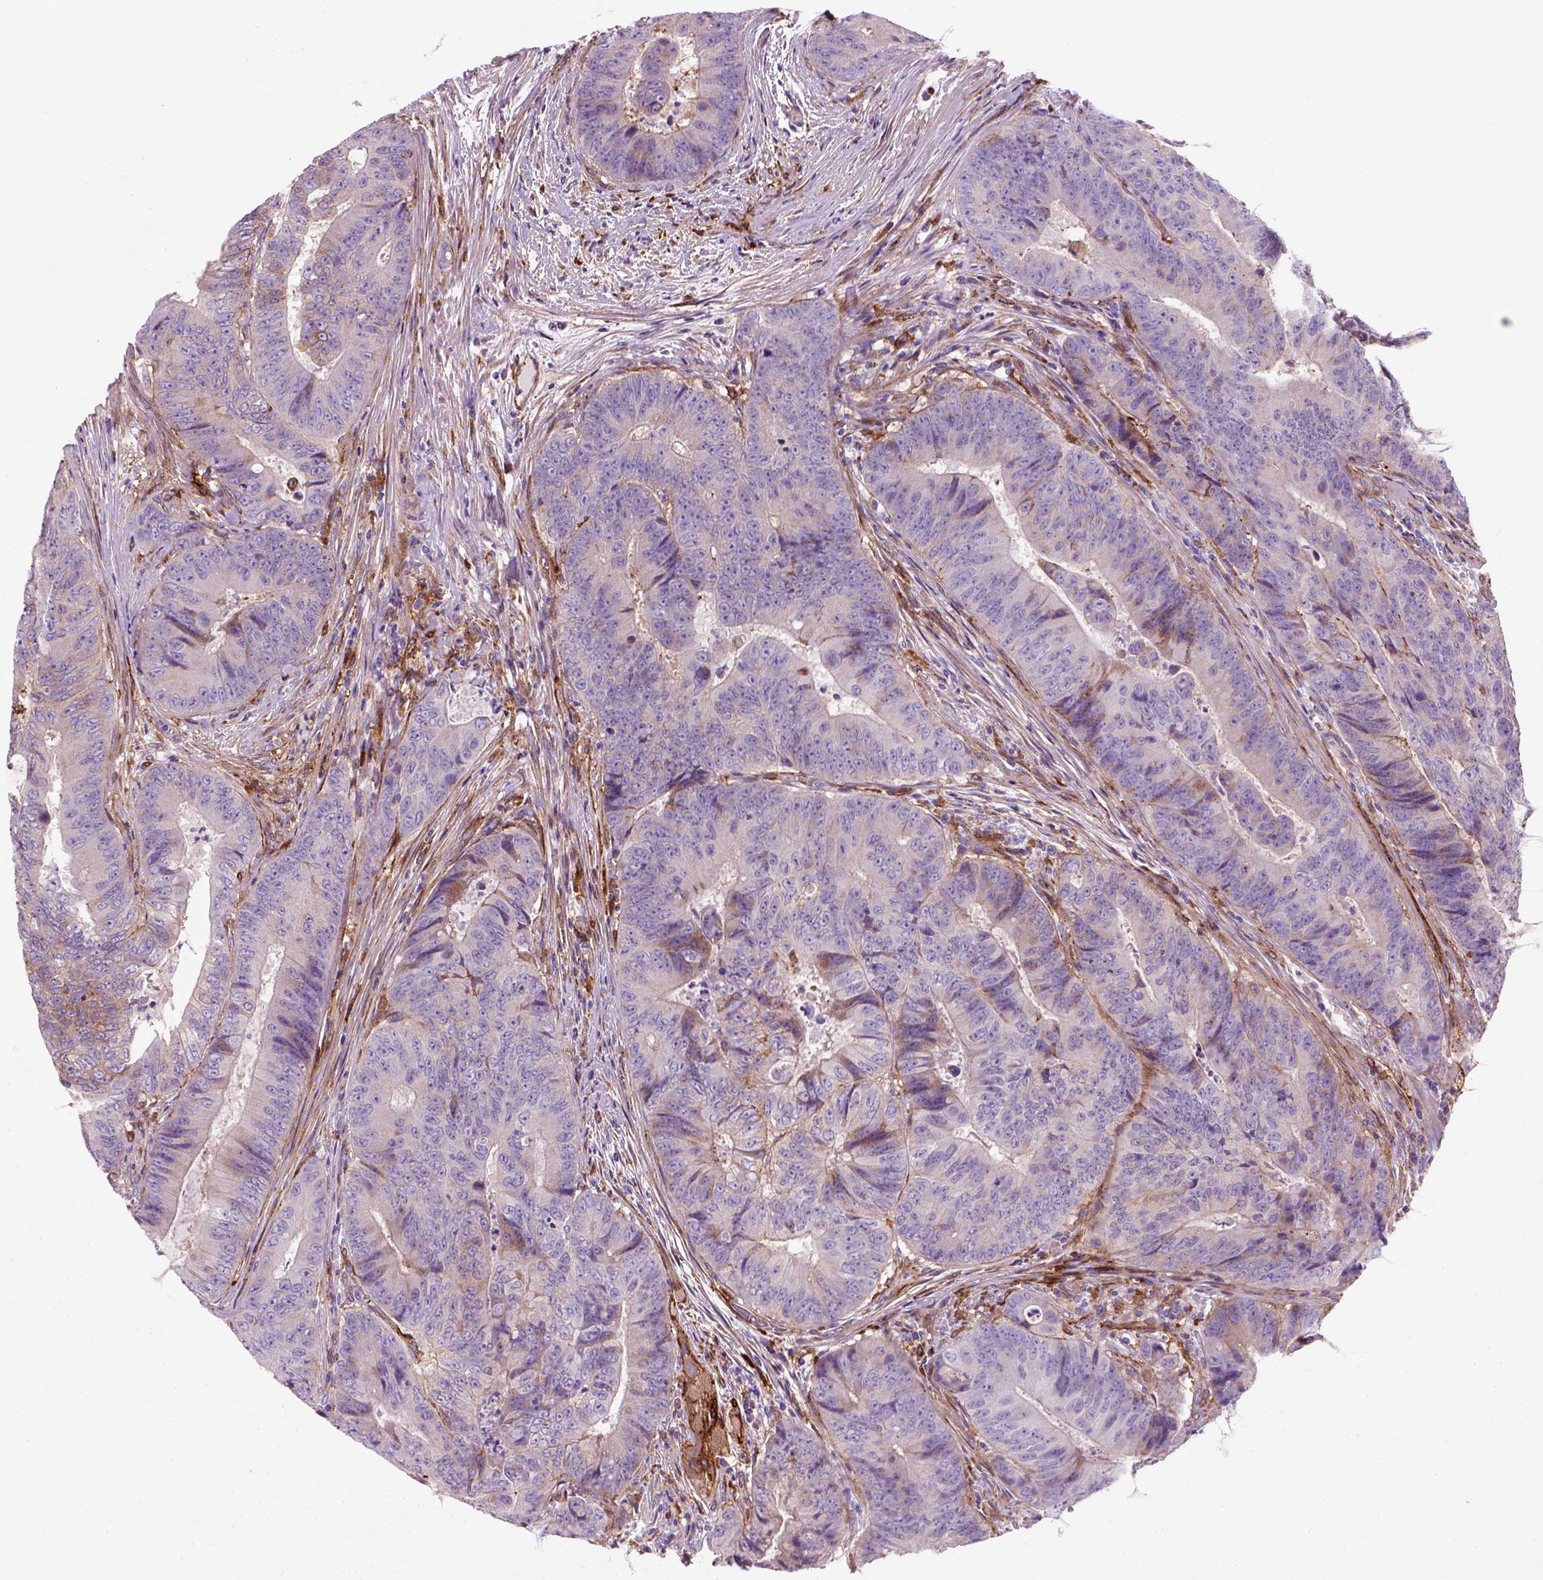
{"staining": {"intensity": "weak", "quantity": "<25%", "location": "cytoplasmic/membranous"}, "tissue": "colorectal cancer", "cell_type": "Tumor cells", "image_type": "cancer", "snomed": [{"axis": "morphology", "description": "Adenocarcinoma, NOS"}, {"axis": "topography", "description": "Colon"}], "caption": "Photomicrograph shows no significant protein staining in tumor cells of colorectal cancer.", "gene": "MARCKS", "patient": {"sex": "female", "age": 48}}